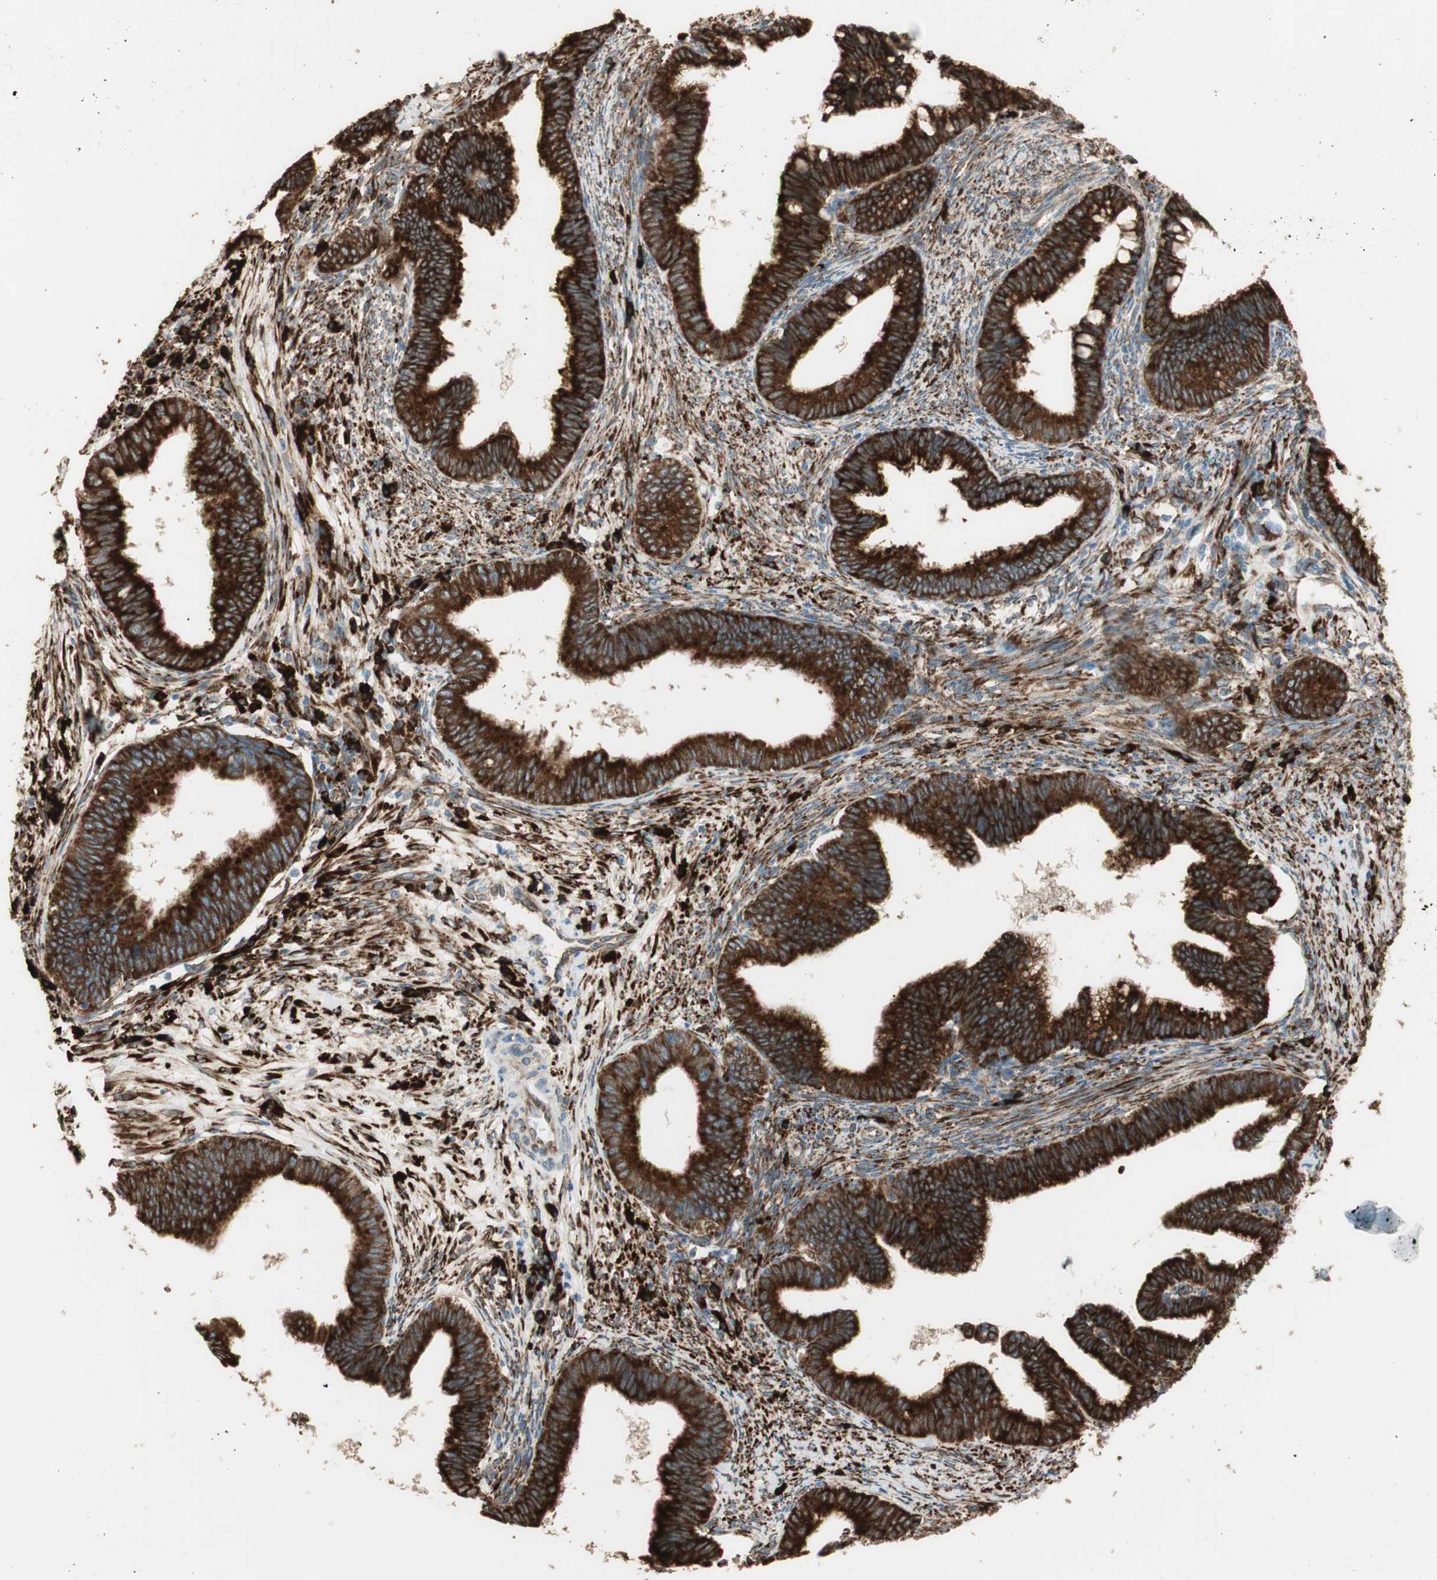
{"staining": {"intensity": "strong", "quantity": ">75%", "location": "cytoplasmic/membranous"}, "tissue": "cervical cancer", "cell_type": "Tumor cells", "image_type": "cancer", "snomed": [{"axis": "morphology", "description": "Adenocarcinoma, NOS"}, {"axis": "topography", "description": "Cervix"}], "caption": "Strong cytoplasmic/membranous positivity is appreciated in approximately >75% of tumor cells in adenocarcinoma (cervical).", "gene": "RRBP1", "patient": {"sex": "female", "age": 36}}